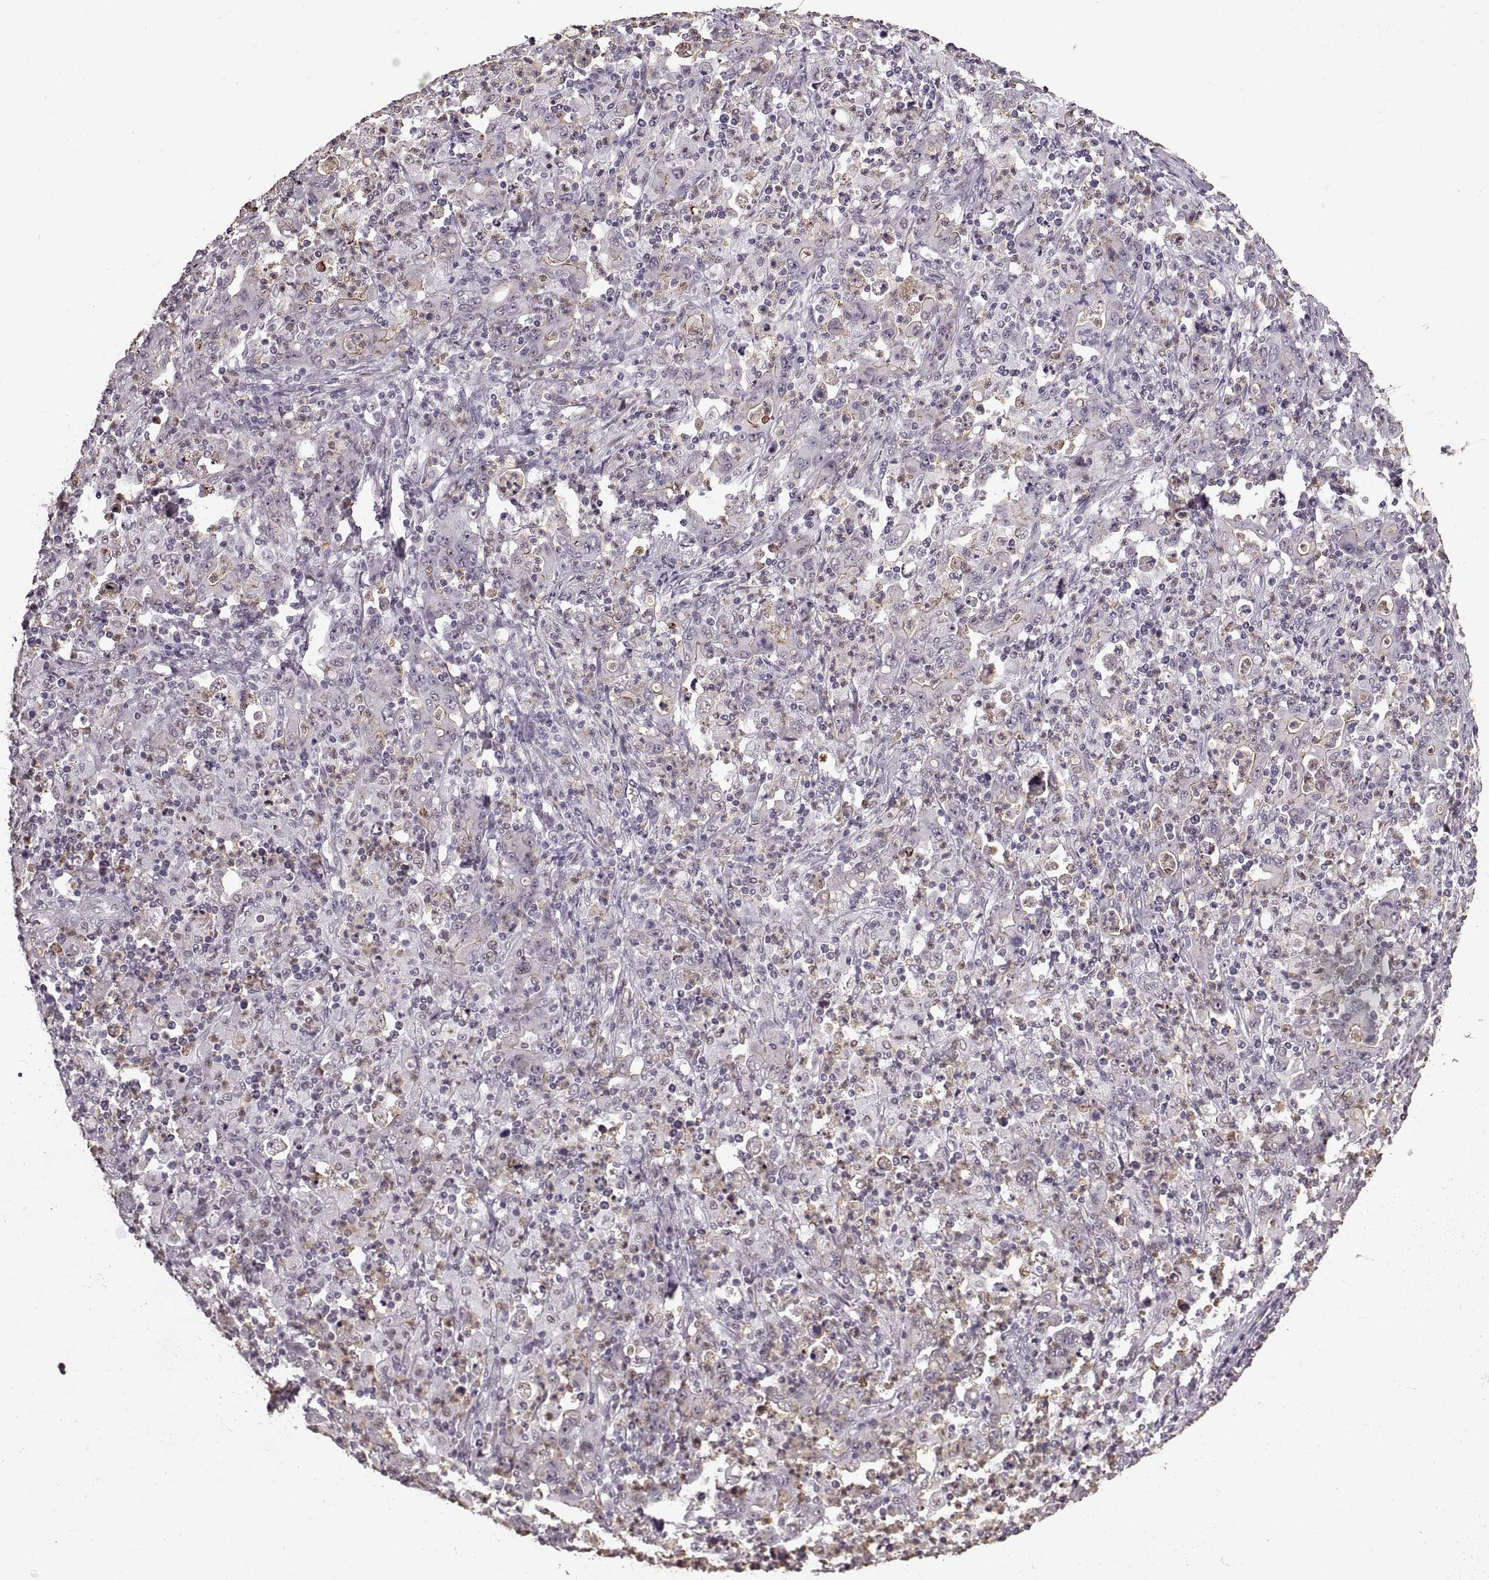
{"staining": {"intensity": "negative", "quantity": "none", "location": "none"}, "tissue": "stomach cancer", "cell_type": "Tumor cells", "image_type": "cancer", "snomed": [{"axis": "morphology", "description": "Adenocarcinoma, NOS"}, {"axis": "topography", "description": "Stomach, upper"}], "caption": "IHC of human stomach adenocarcinoma exhibits no expression in tumor cells. (Brightfield microscopy of DAB (3,3'-diaminobenzidine) IHC at high magnification).", "gene": "PALS1", "patient": {"sex": "male", "age": 69}}